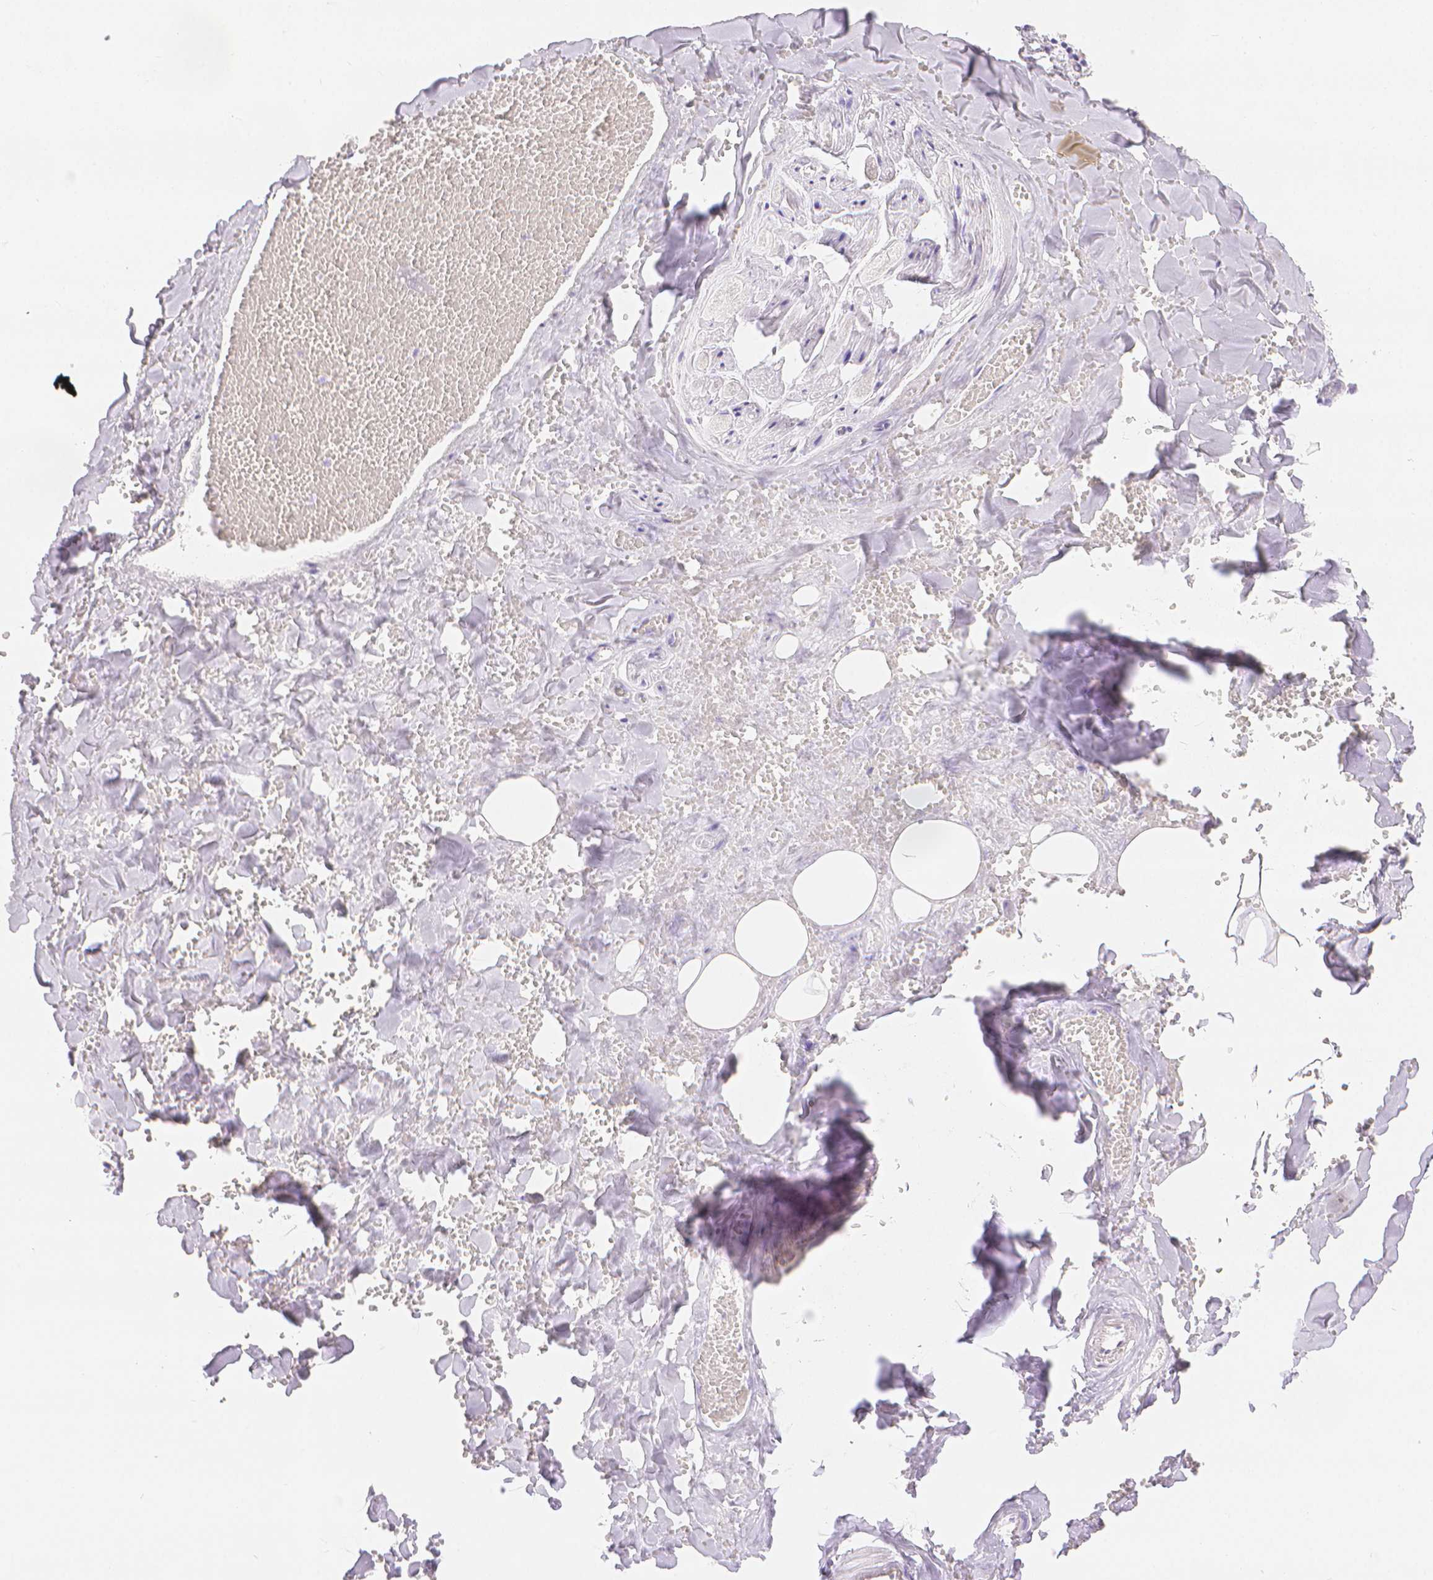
{"staining": {"intensity": "weak", "quantity": "<25%", "location": "cytoplasmic/membranous"}, "tissue": "salivary gland", "cell_type": "Glandular cells", "image_type": "normal", "snomed": [{"axis": "morphology", "description": "Normal tissue, NOS"}, {"axis": "topography", "description": "Salivary gland"}, {"axis": "topography", "description": "Peripheral nerve tissue"}], "caption": "Immunohistochemistry (IHC) of normal salivary gland displays no positivity in glandular cells. (Immunohistochemistry, brightfield microscopy, high magnification).", "gene": "SLC27A5", "patient": {"sex": "male", "age": 38}}